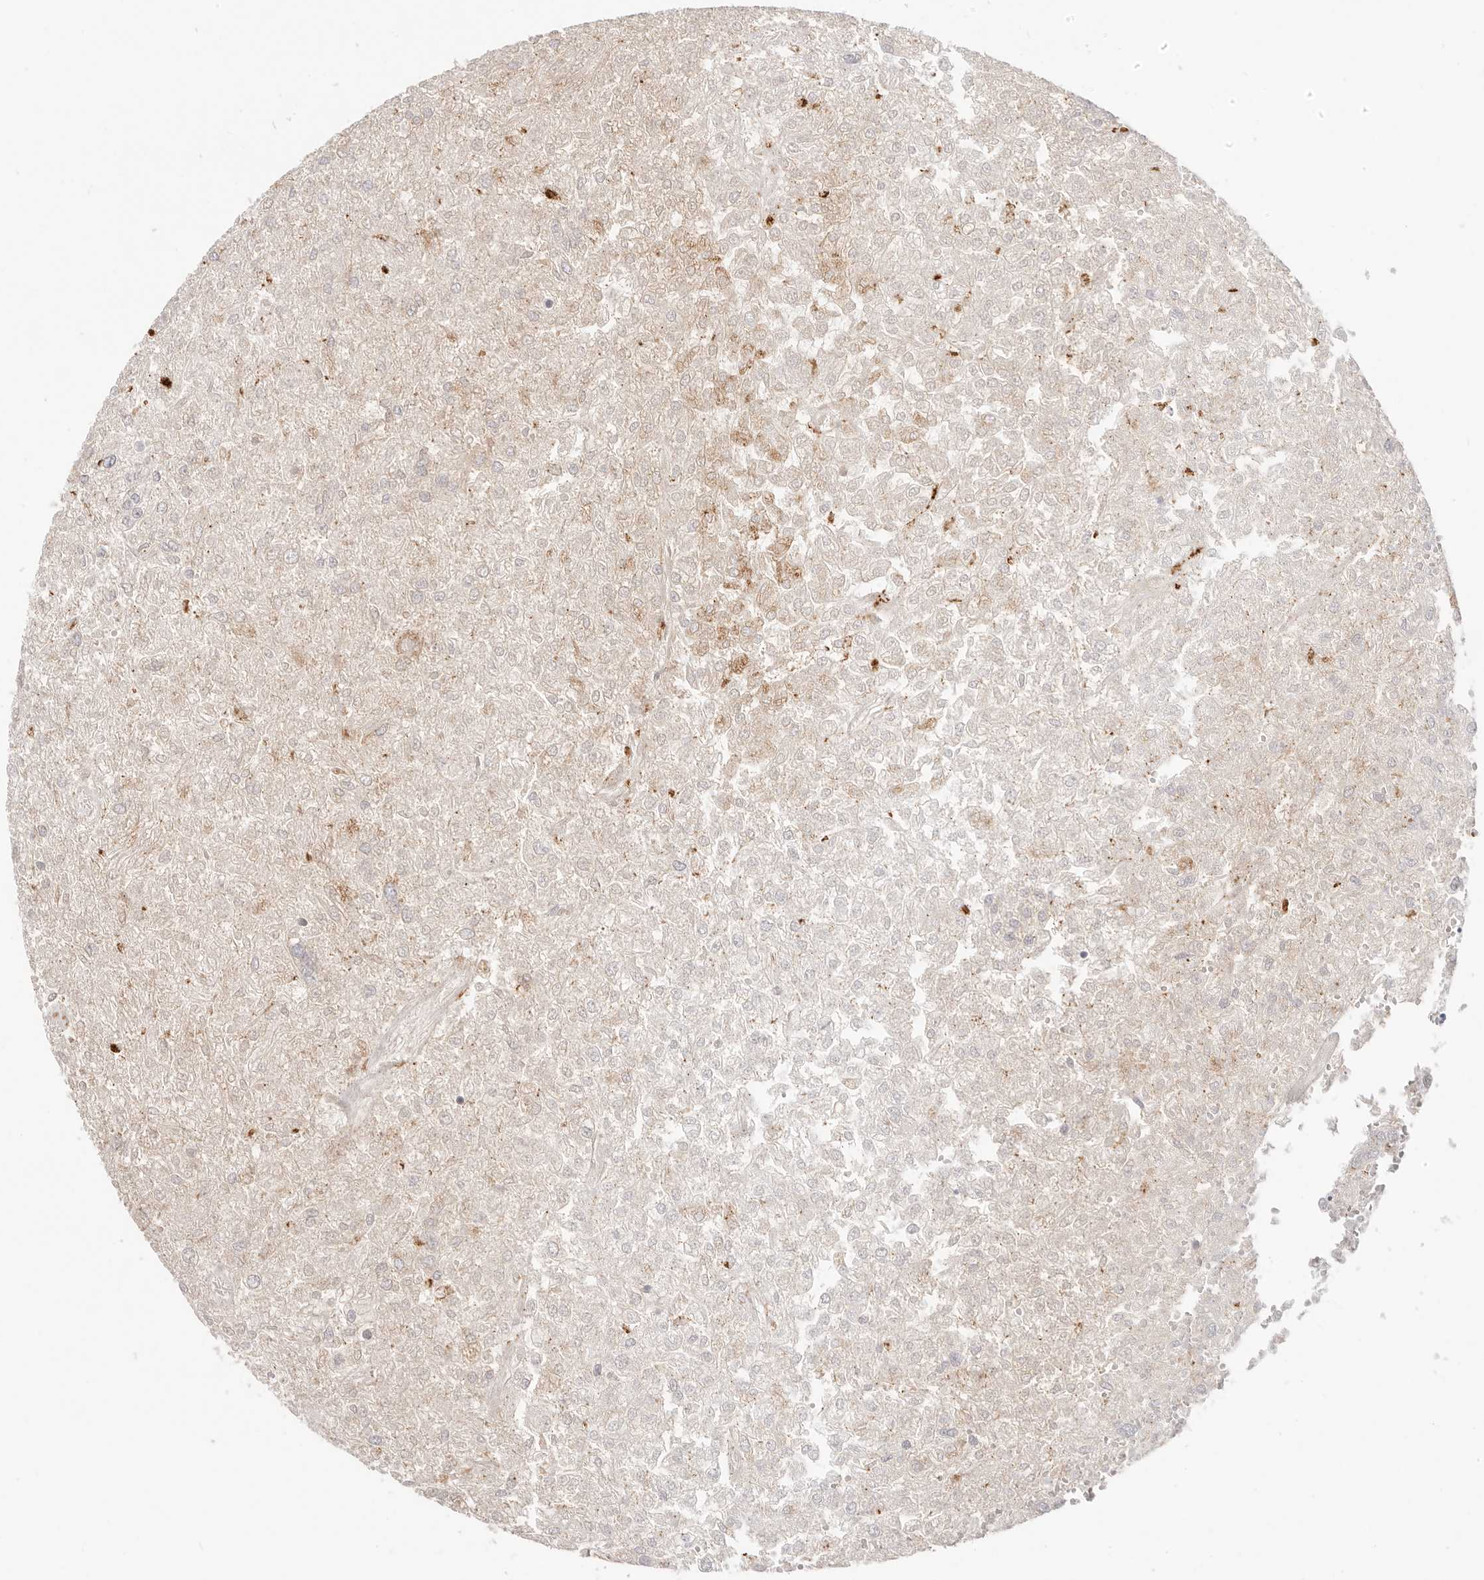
{"staining": {"intensity": "moderate", "quantity": "<25%", "location": "cytoplasmic/membranous"}, "tissue": "renal cancer", "cell_type": "Tumor cells", "image_type": "cancer", "snomed": [{"axis": "morphology", "description": "Adenocarcinoma, NOS"}, {"axis": "topography", "description": "Kidney"}], "caption": "A histopathology image of human renal adenocarcinoma stained for a protein displays moderate cytoplasmic/membranous brown staining in tumor cells. The staining is performed using DAB brown chromogen to label protein expression. The nuclei are counter-stained blue using hematoxylin.", "gene": "STKLD1", "patient": {"sex": "female", "age": 54}}